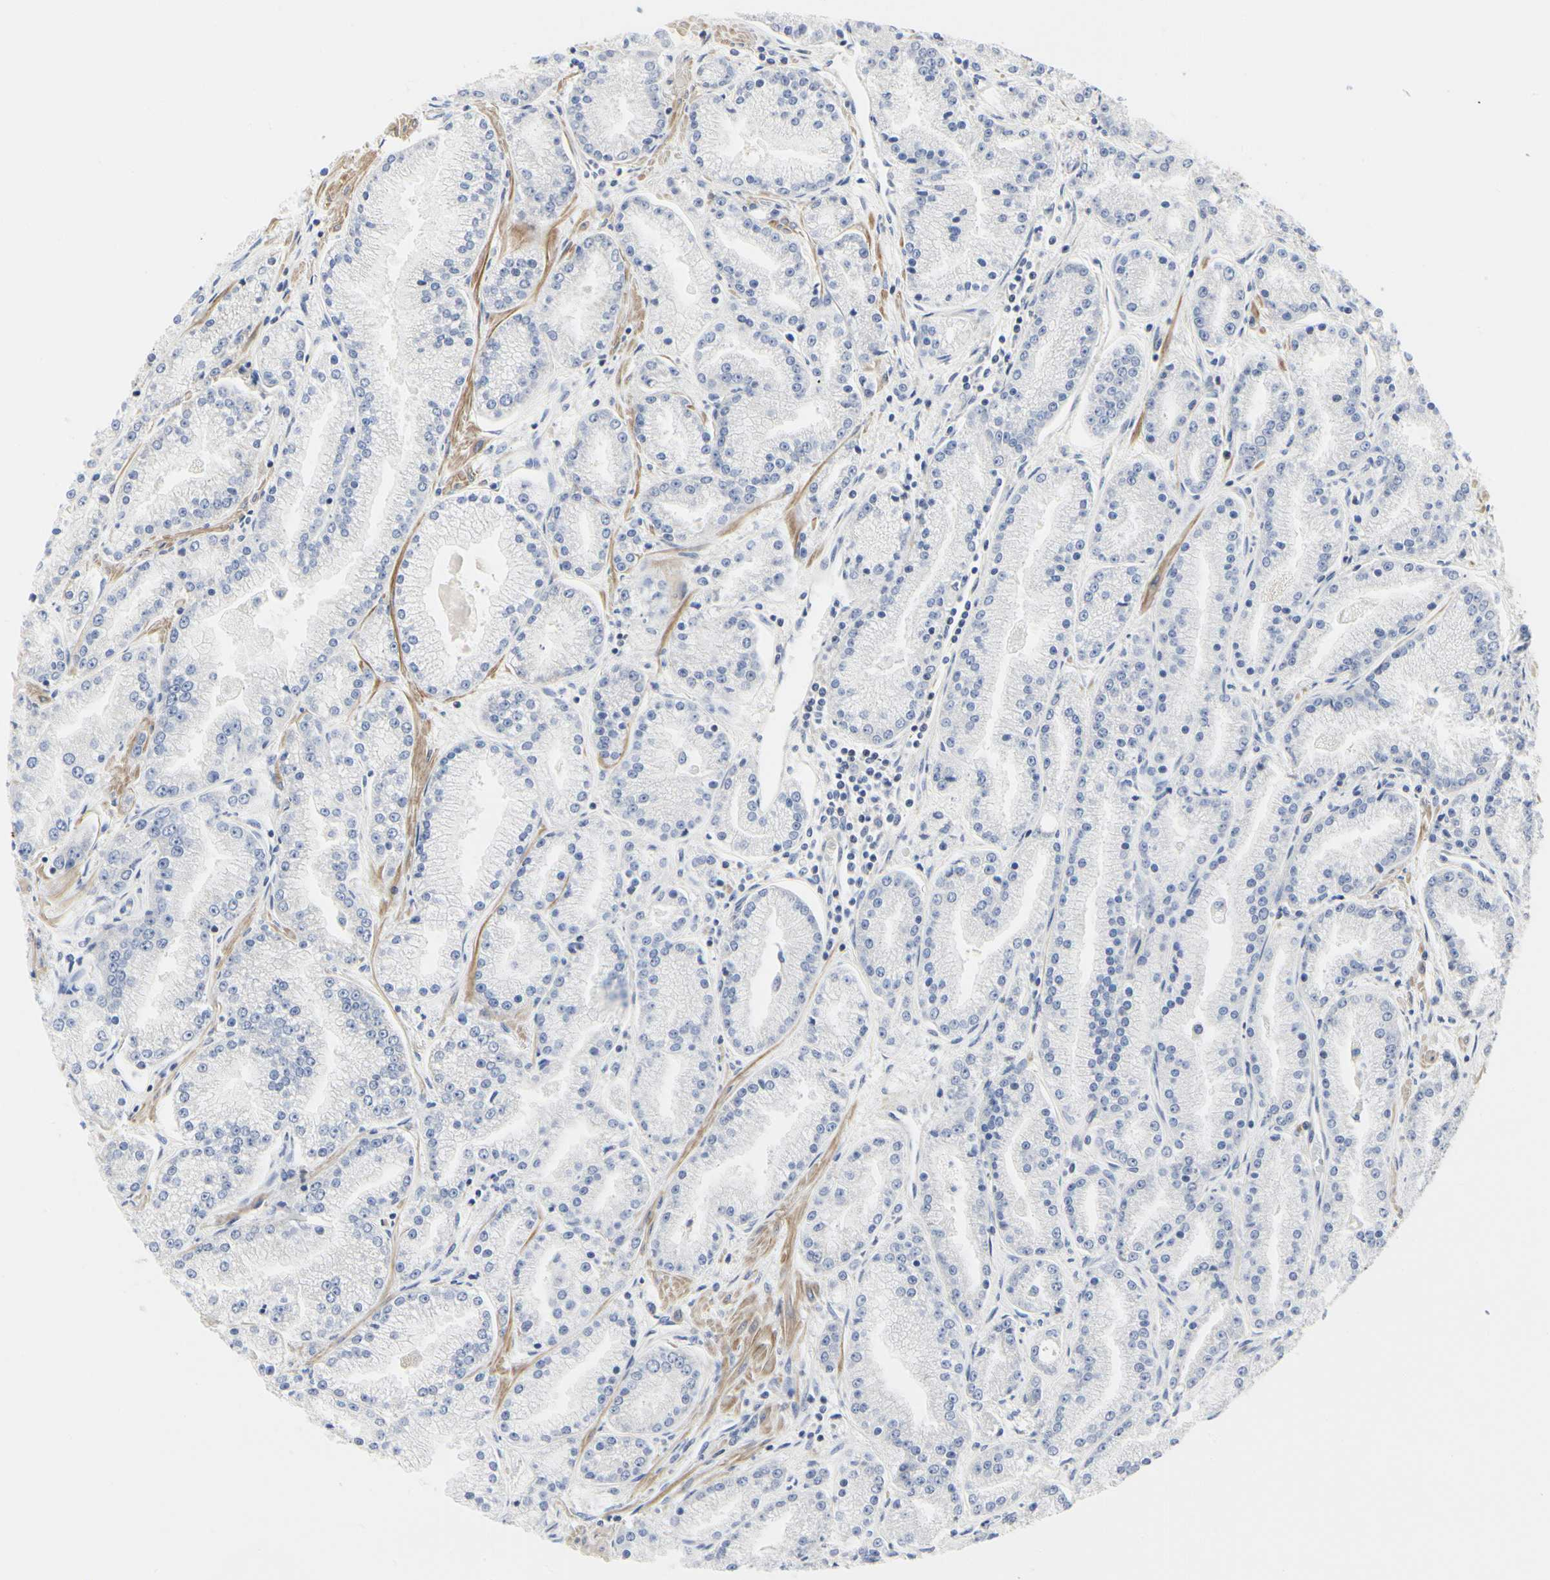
{"staining": {"intensity": "negative", "quantity": "none", "location": "none"}, "tissue": "prostate cancer", "cell_type": "Tumor cells", "image_type": "cancer", "snomed": [{"axis": "morphology", "description": "Adenocarcinoma, High grade"}, {"axis": "topography", "description": "Prostate"}], "caption": "The IHC micrograph has no significant positivity in tumor cells of prostate cancer (adenocarcinoma (high-grade)) tissue. (DAB (3,3'-diaminobenzidine) immunohistochemistry with hematoxylin counter stain).", "gene": "SHANK2", "patient": {"sex": "male", "age": 61}}